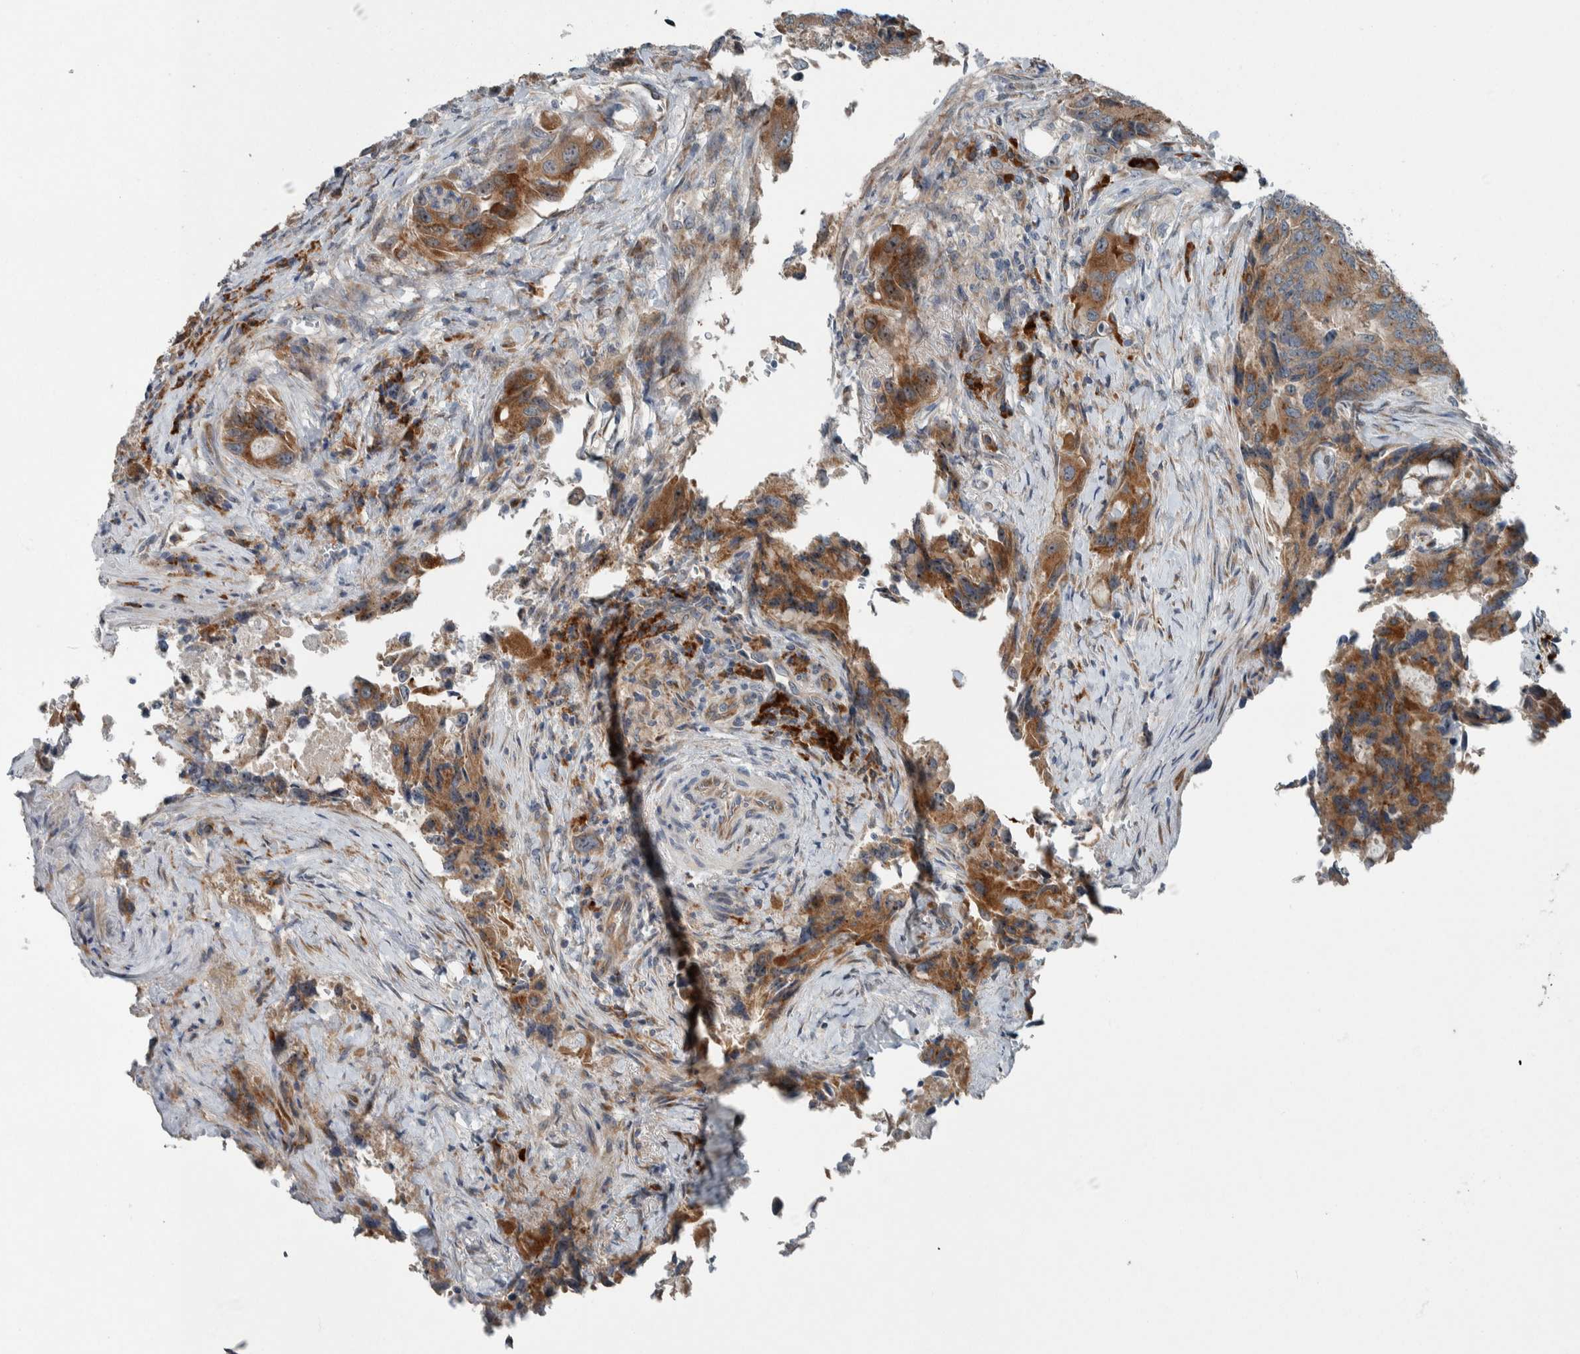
{"staining": {"intensity": "strong", "quantity": ">75%", "location": "cytoplasmic/membranous"}, "tissue": "colorectal cancer", "cell_type": "Tumor cells", "image_type": "cancer", "snomed": [{"axis": "morphology", "description": "Adenocarcinoma, NOS"}, {"axis": "topography", "description": "Colon"}], "caption": "Colorectal adenocarcinoma stained with immunohistochemistry (IHC) exhibits strong cytoplasmic/membranous expression in about >75% of tumor cells.", "gene": "USP25", "patient": {"sex": "male", "age": 71}}